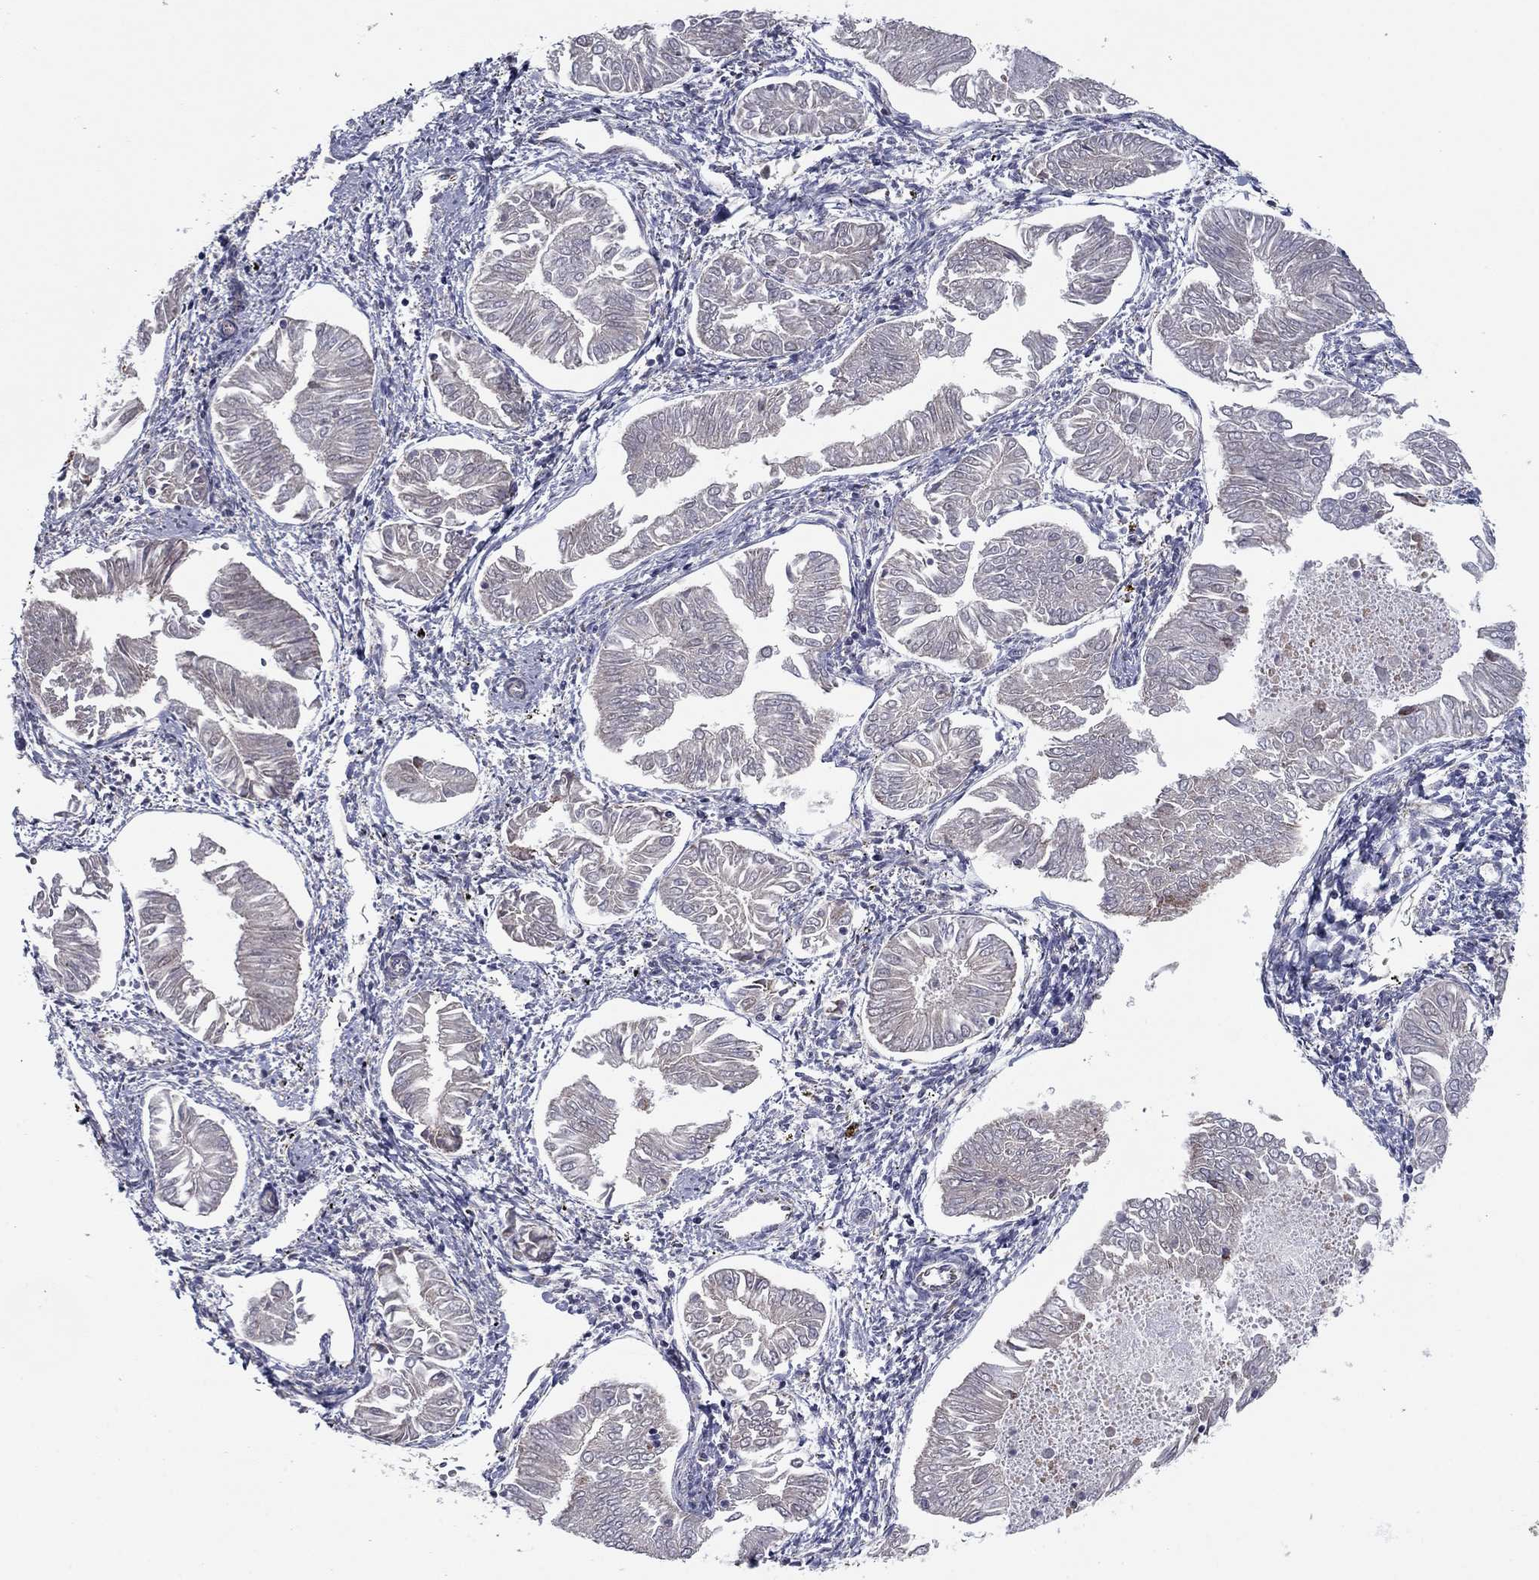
{"staining": {"intensity": "negative", "quantity": "none", "location": "none"}, "tissue": "endometrial cancer", "cell_type": "Tumor cells", "image_type": "cancer", "snomed": [{"axis": "morphology", "description": "Adenocarcinoma, NOS"}, {"axis": "topography", "description": "Endometrium"}], "caption": "Immunohistochemistry (IHC) histopathology image of neoplastic tissue: endometrial adenocarcinoma stained with DAB (3,3'-diaminobenzidine) demonstrates no significant protein positivity in tumor cells. (DAB (3,3'-diaminobenzidine) immunohistochemistry with hematoxylin counter stain).", "gene": "NDUFV1", "patient": {"sex": "female", "age": 53}}